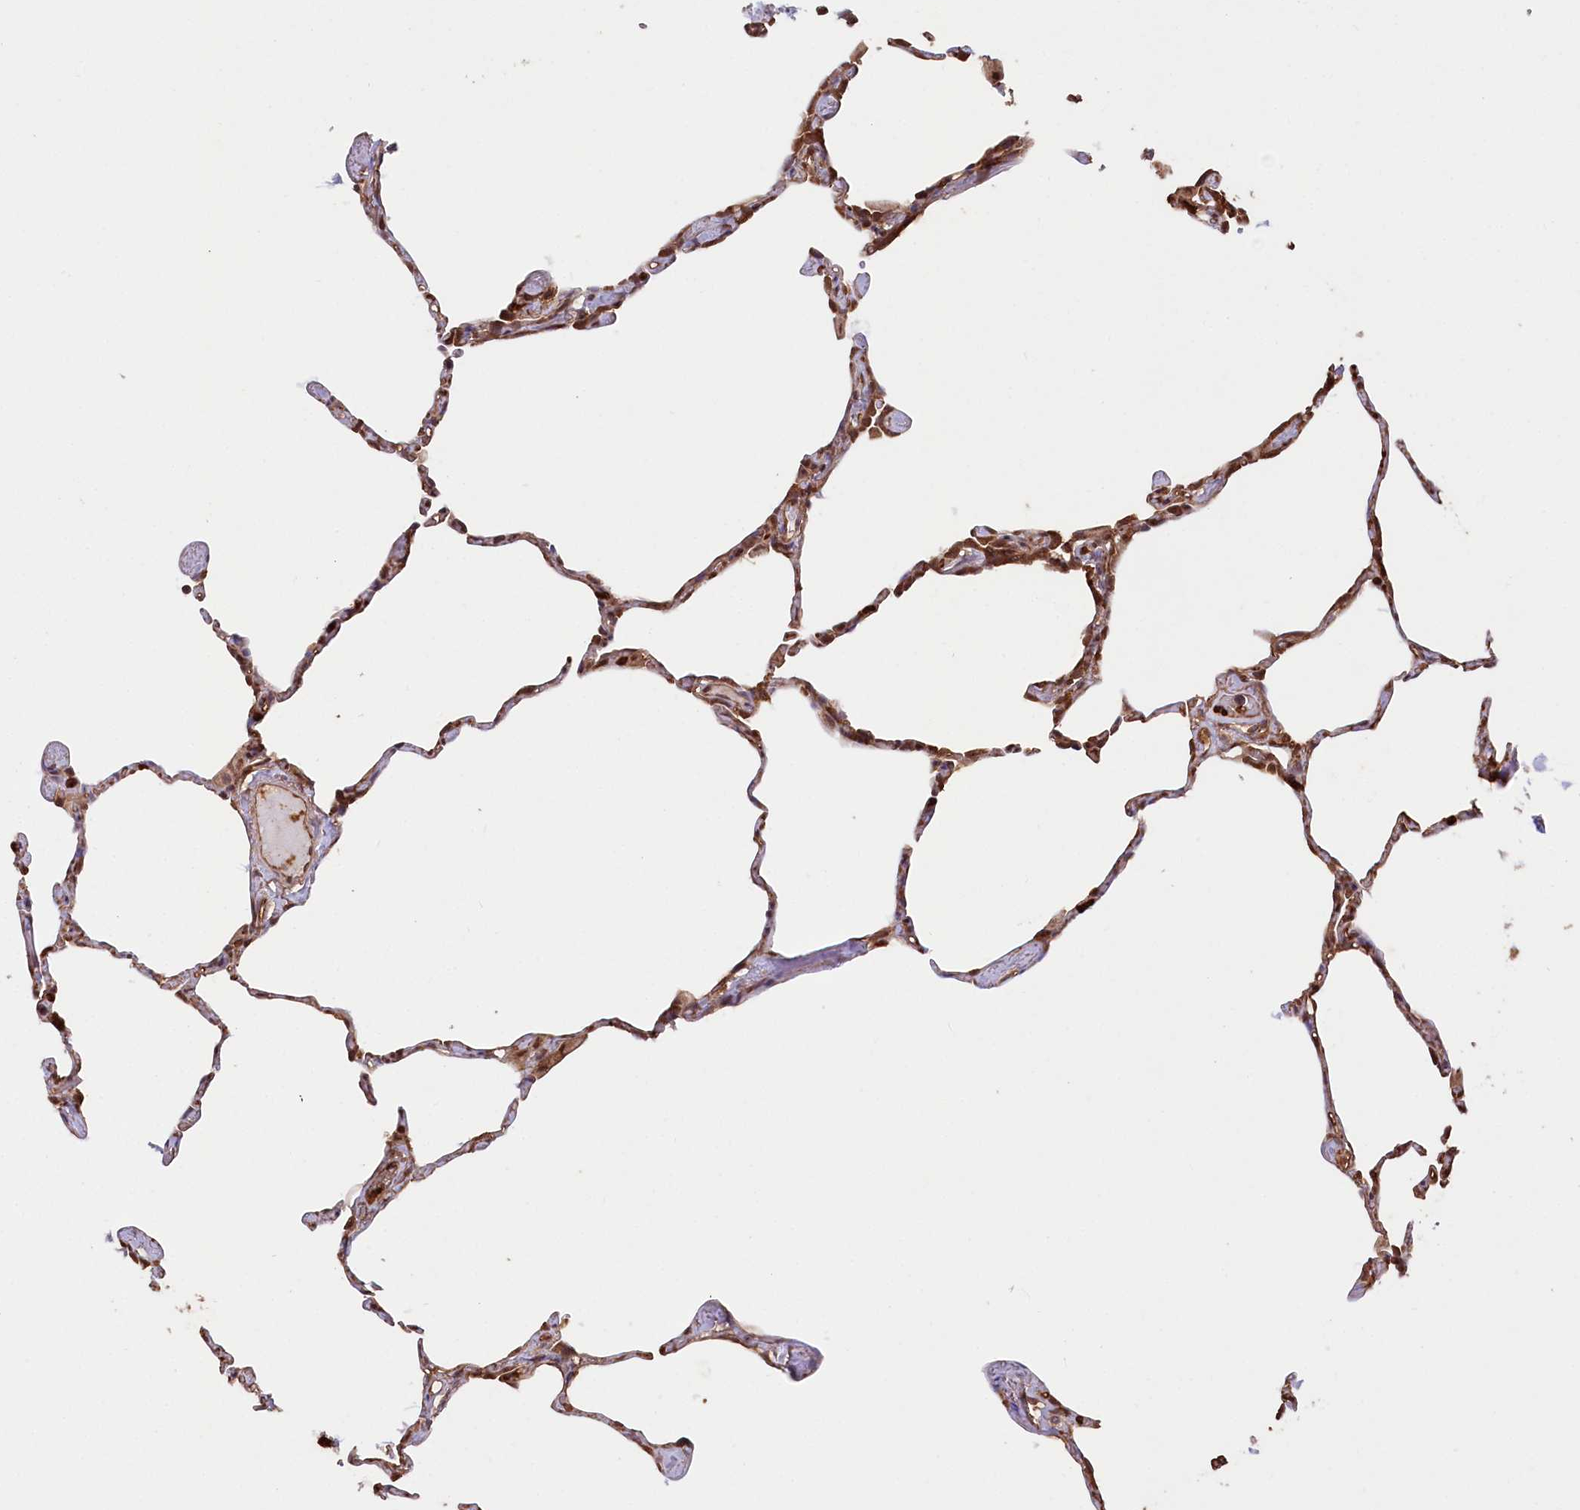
{"staining": {"intensity": "strong", "quantity": "25%-75%", "location": "cytoplasmic/membranous"}, "tissue": "lung", "cell_type": "Alveolar cells", "image_type": "normal", "snomed": [{"axis": "morphology", "description": "Normal tissue, NOS"}, {"axis": "topography", "description": "Lung"}], "caption": "Immunohistochemistry image of normal lung stained for a protein (brown), which reveals high levels of strong cytoplasmic/membranous positivity in about 25%-75% of alveolar cells.", "gene": "LSG1", "patient": {"sex": "male", "age": 65}}